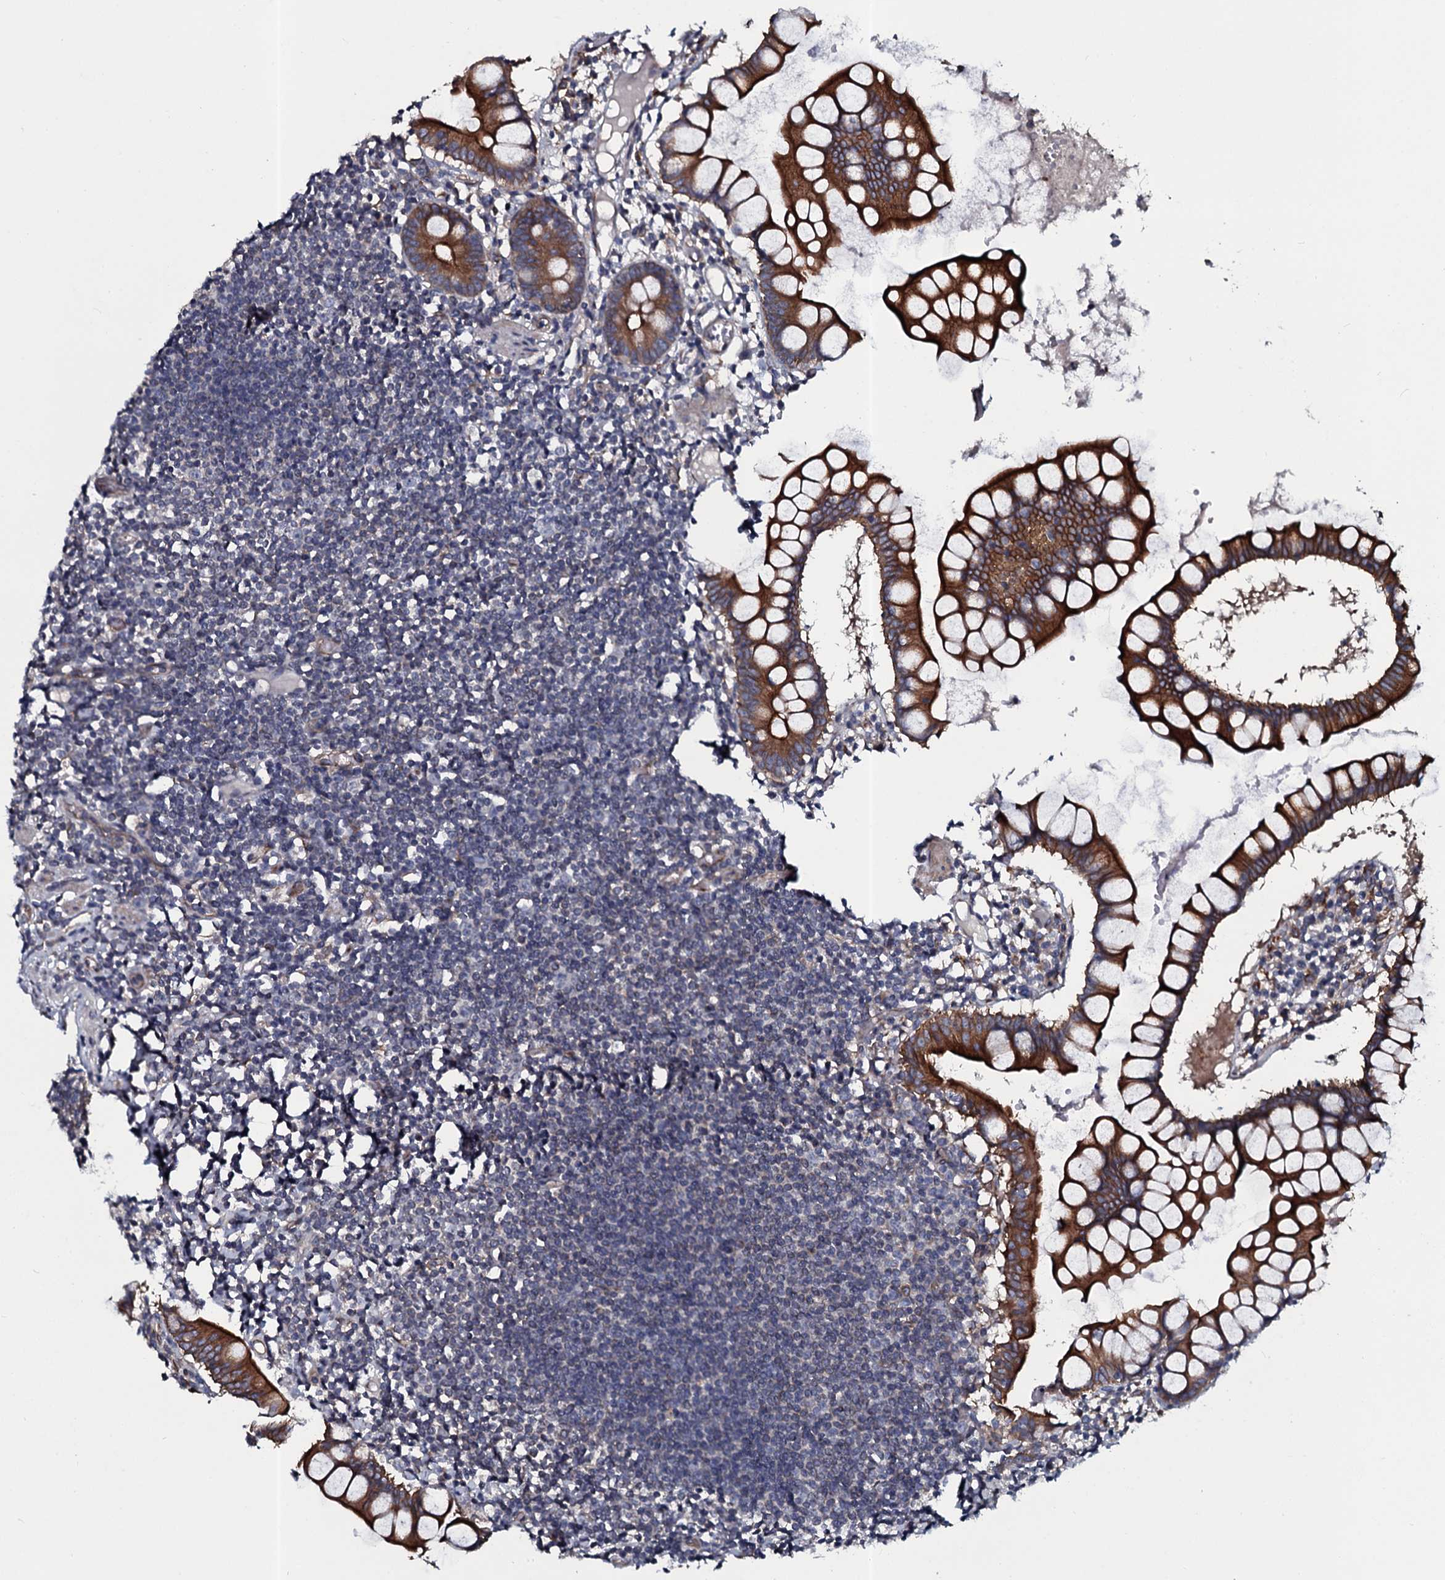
{"staining": {"intensity": "weak", "quantity": "25%-75%", "location": "cytoplasmic/membranous"}, "tissue": "colon", "cell_type": "Endothelial cells", "image_type": "normal", "snomed": [{"axis": "morphology", "description": "Normal tissue, NOS"}, {"axis": "morphology", "description": "Adenocarcinoma, NOS"}, {"axis": "topography", "description": "Colon"}], "caption": "This image demonstrates normal colon stained with immunohistochemistry to label a protein in brown. The cytoplasmic/membranous of endothelial cells show weak positivity for the protein. Nuclei are counter-stained blue.", "gene": "TMEM151A", "patient": {"sex": "female", "age": 55}}